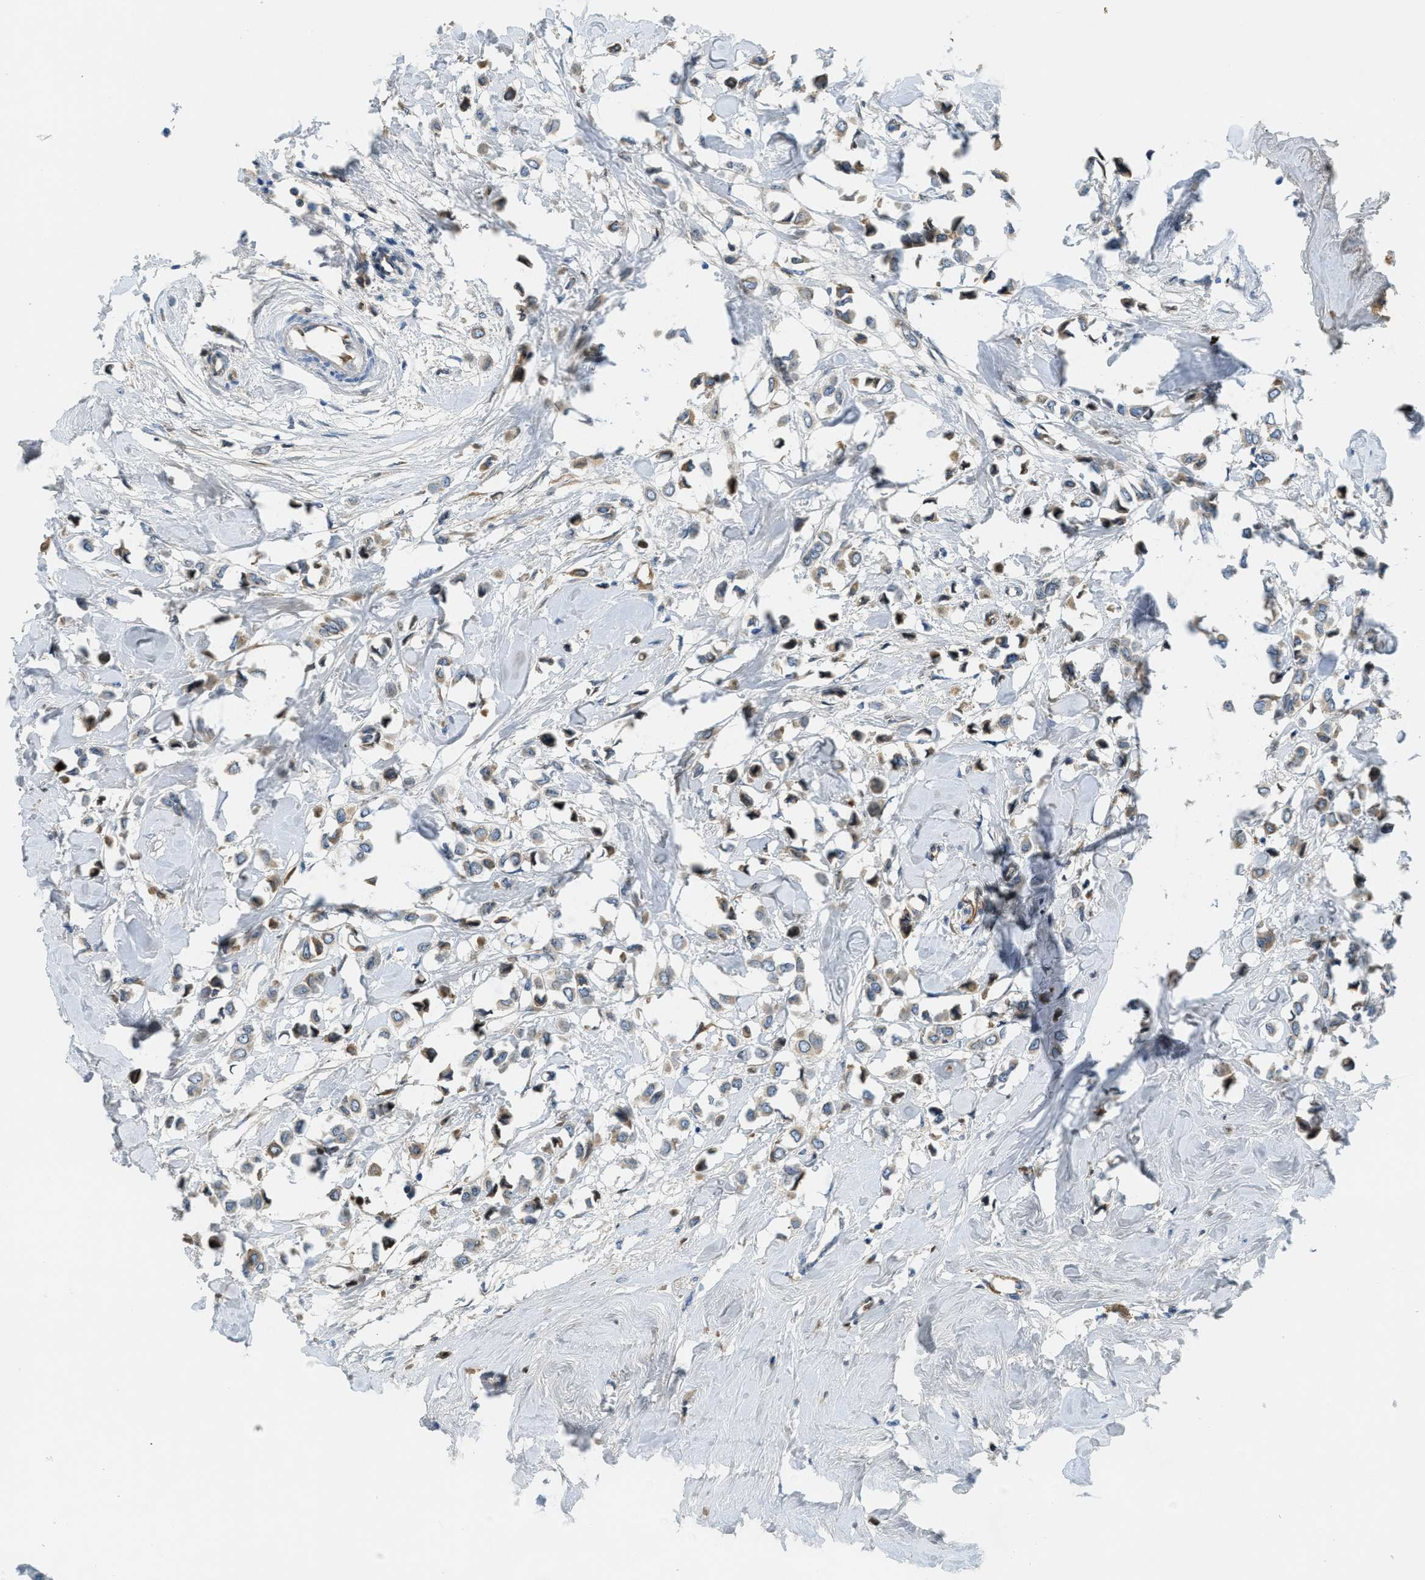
{"staining": {"intensity": "moderate", "quantity": "<25%", "location": "cytoplasmic/membranous"}, "tissue": "breast cancer", "cell_type": "Tumor cells", "image_type": "cancer", "snomed": [{"axis": "morphology", "description": "Lobular carcinoma"}, {"axis": "topography", "description": "Breast"}], "caption": "Approximately <25% of tumor cells in human breast cancer (lobular carcinoma) demonstrate moderate cytoplasmic/membranous protein positivity as visualized by brown immunohistochemical staining.", "gene": "MPDU1", "patient": {"sex": "female", "age": 51}}